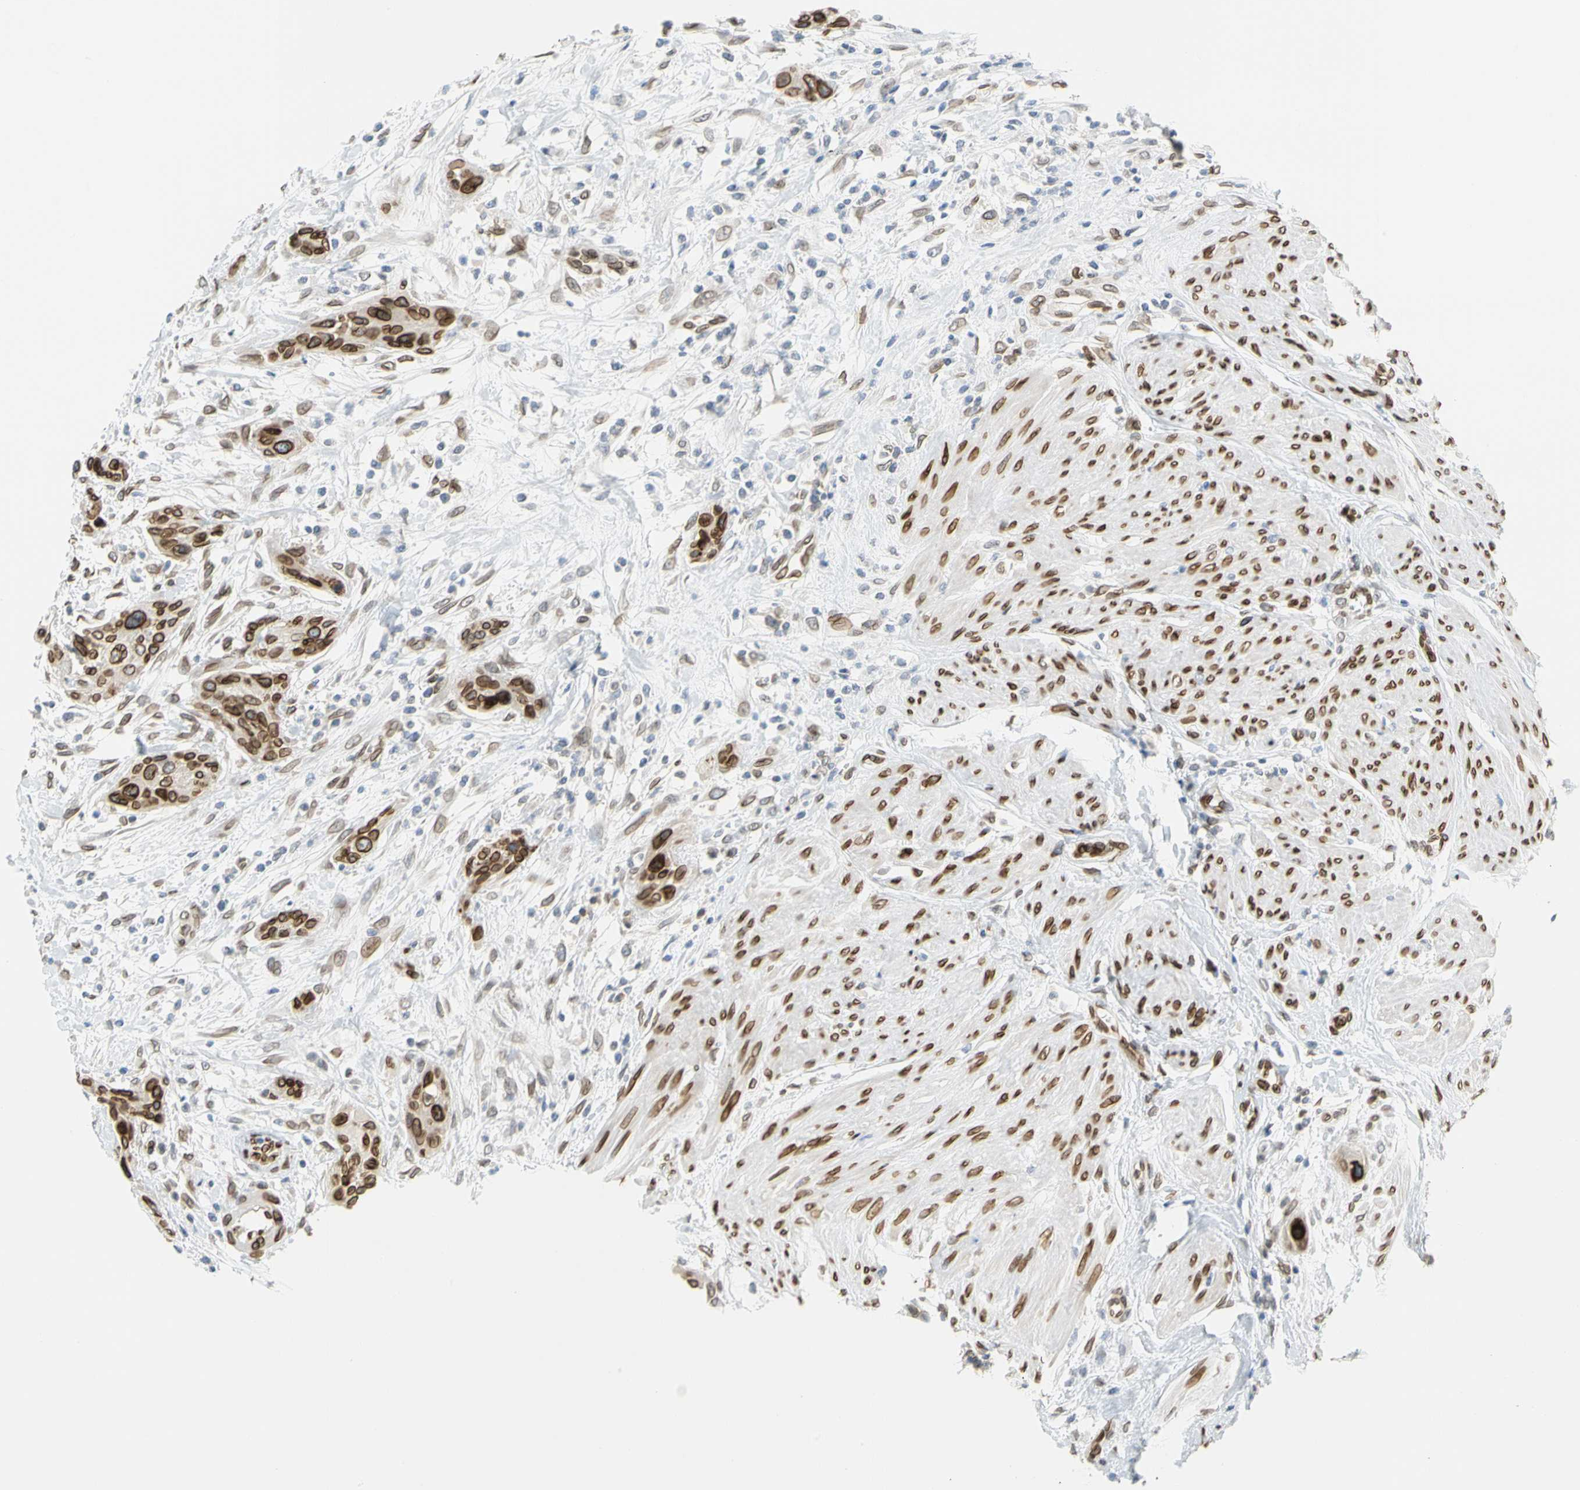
{"staining": {"intensity": "strong", "quantity": ">75%", "location": "cytoplasmic/membranous,nuclear"}, "tissue": "urothelial cancer", "cell_type": "Tumor cells", "image_type": "cancer", "snomed": [{"axis": "morphology", "description": "Urothelial carcinoma, High grade"}, {"axis": "topography", "description": "Urinary bladder"}], "caption": "There is high levels of strong cytoplasmic/membranous and nuclear expression in tumor cells of urothelial cancer, as demonstrated by immunohistochemical staining (brown color).", "gene": "SUN1", "patient": {"sex": "male", "age": 35}}